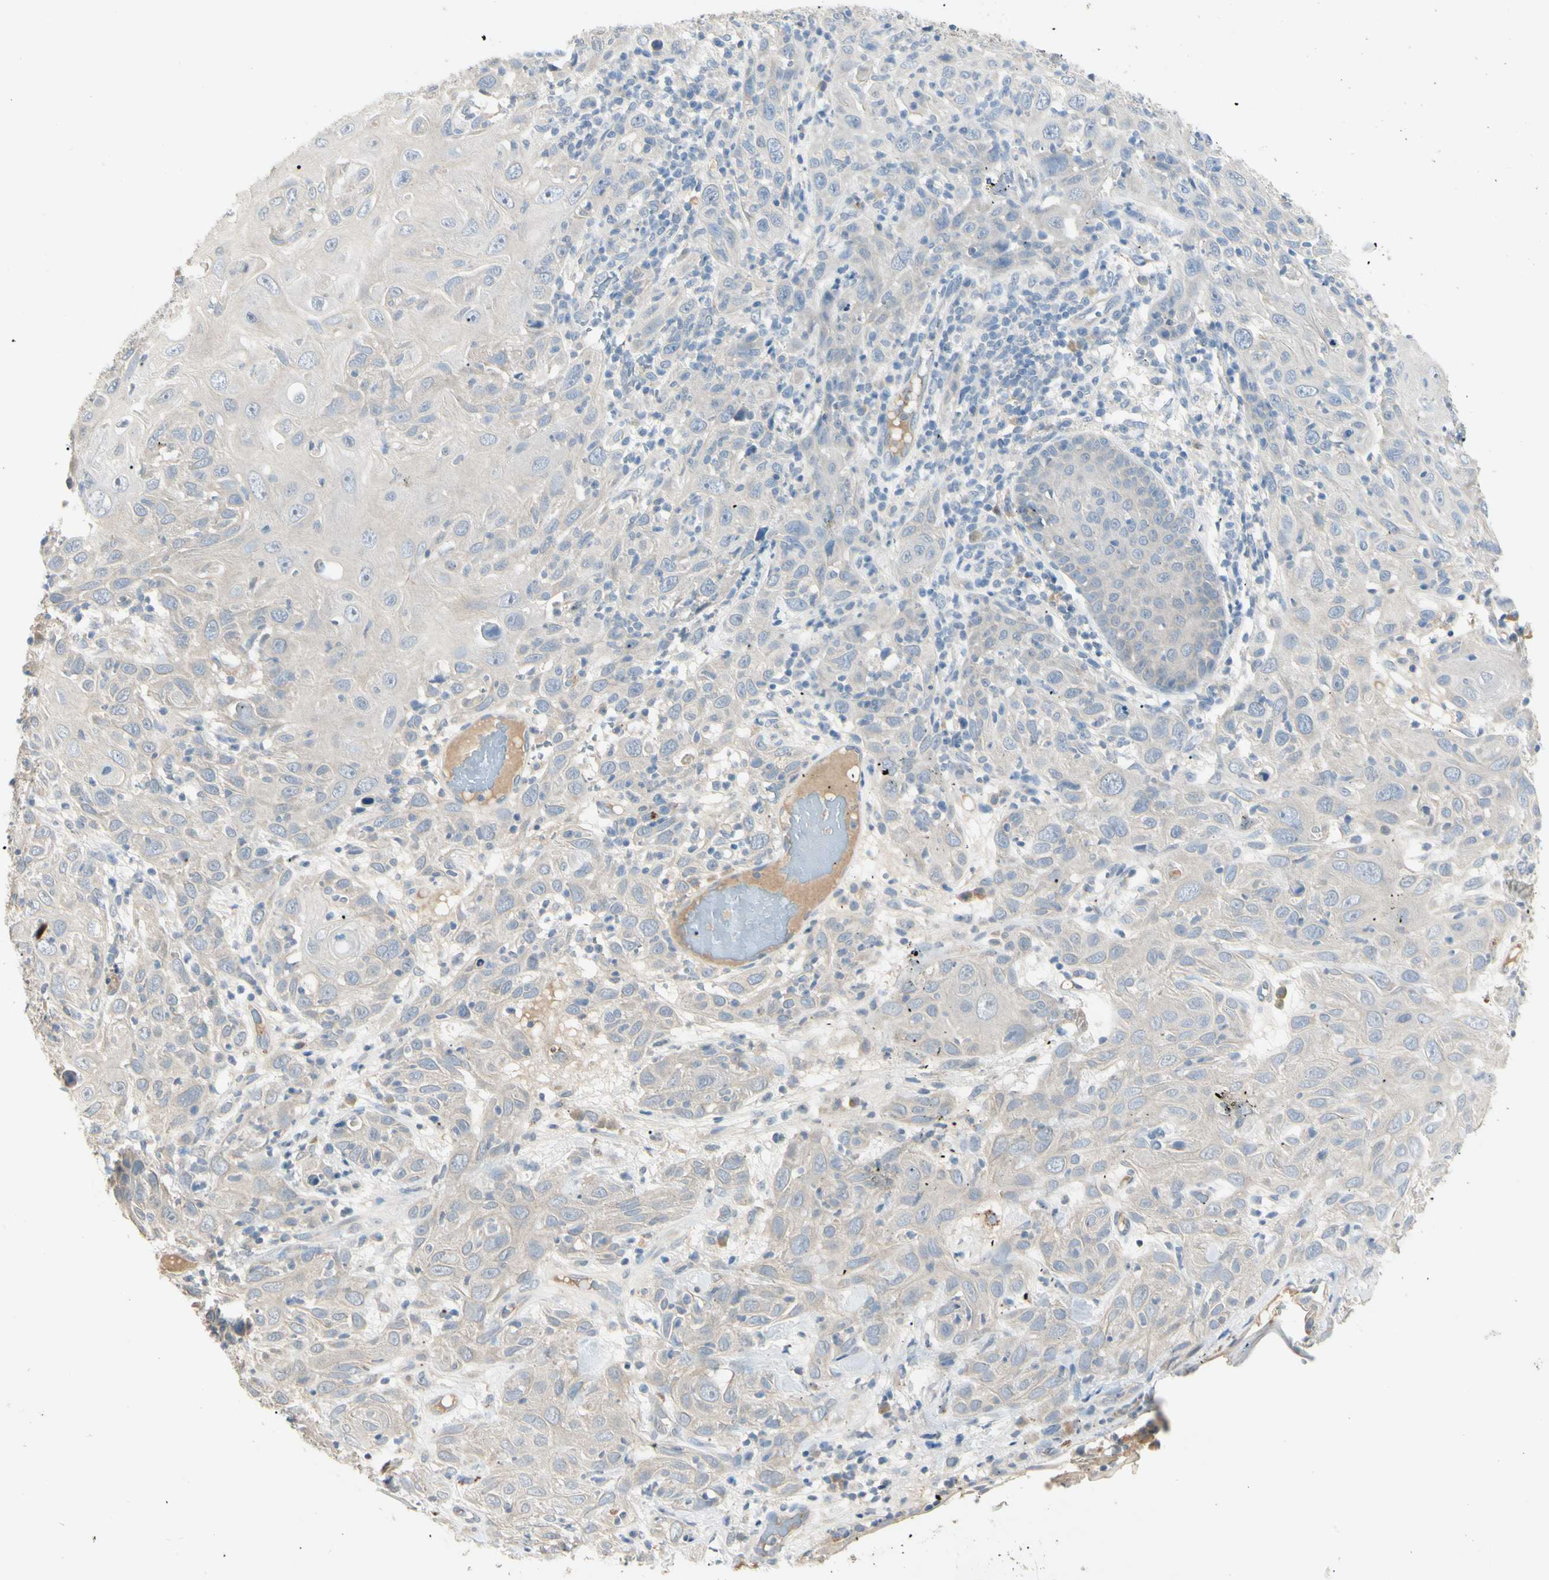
{"staining": {"intensity": "negative", "quantity": "none", "location": "none"}, "tissue": "skin cancer", "cell_type": "Tumor cells", "image_type": "cancer", "snomed": [{"axis": "morphology", "description": "Squamous cell carcinoma, NOS"}, {"axis": "topography", "description": "Skin"}], "caption": "High magnification brightfield microscopy of skin cancer stained with DAB (3,3'-diaminobenzidine) (brown) and counterstained with hematoxylin (blue): tumor cells show no significant expression.", "gene": "PRSS21", "patient": {"sex": "female", "age": 88}}